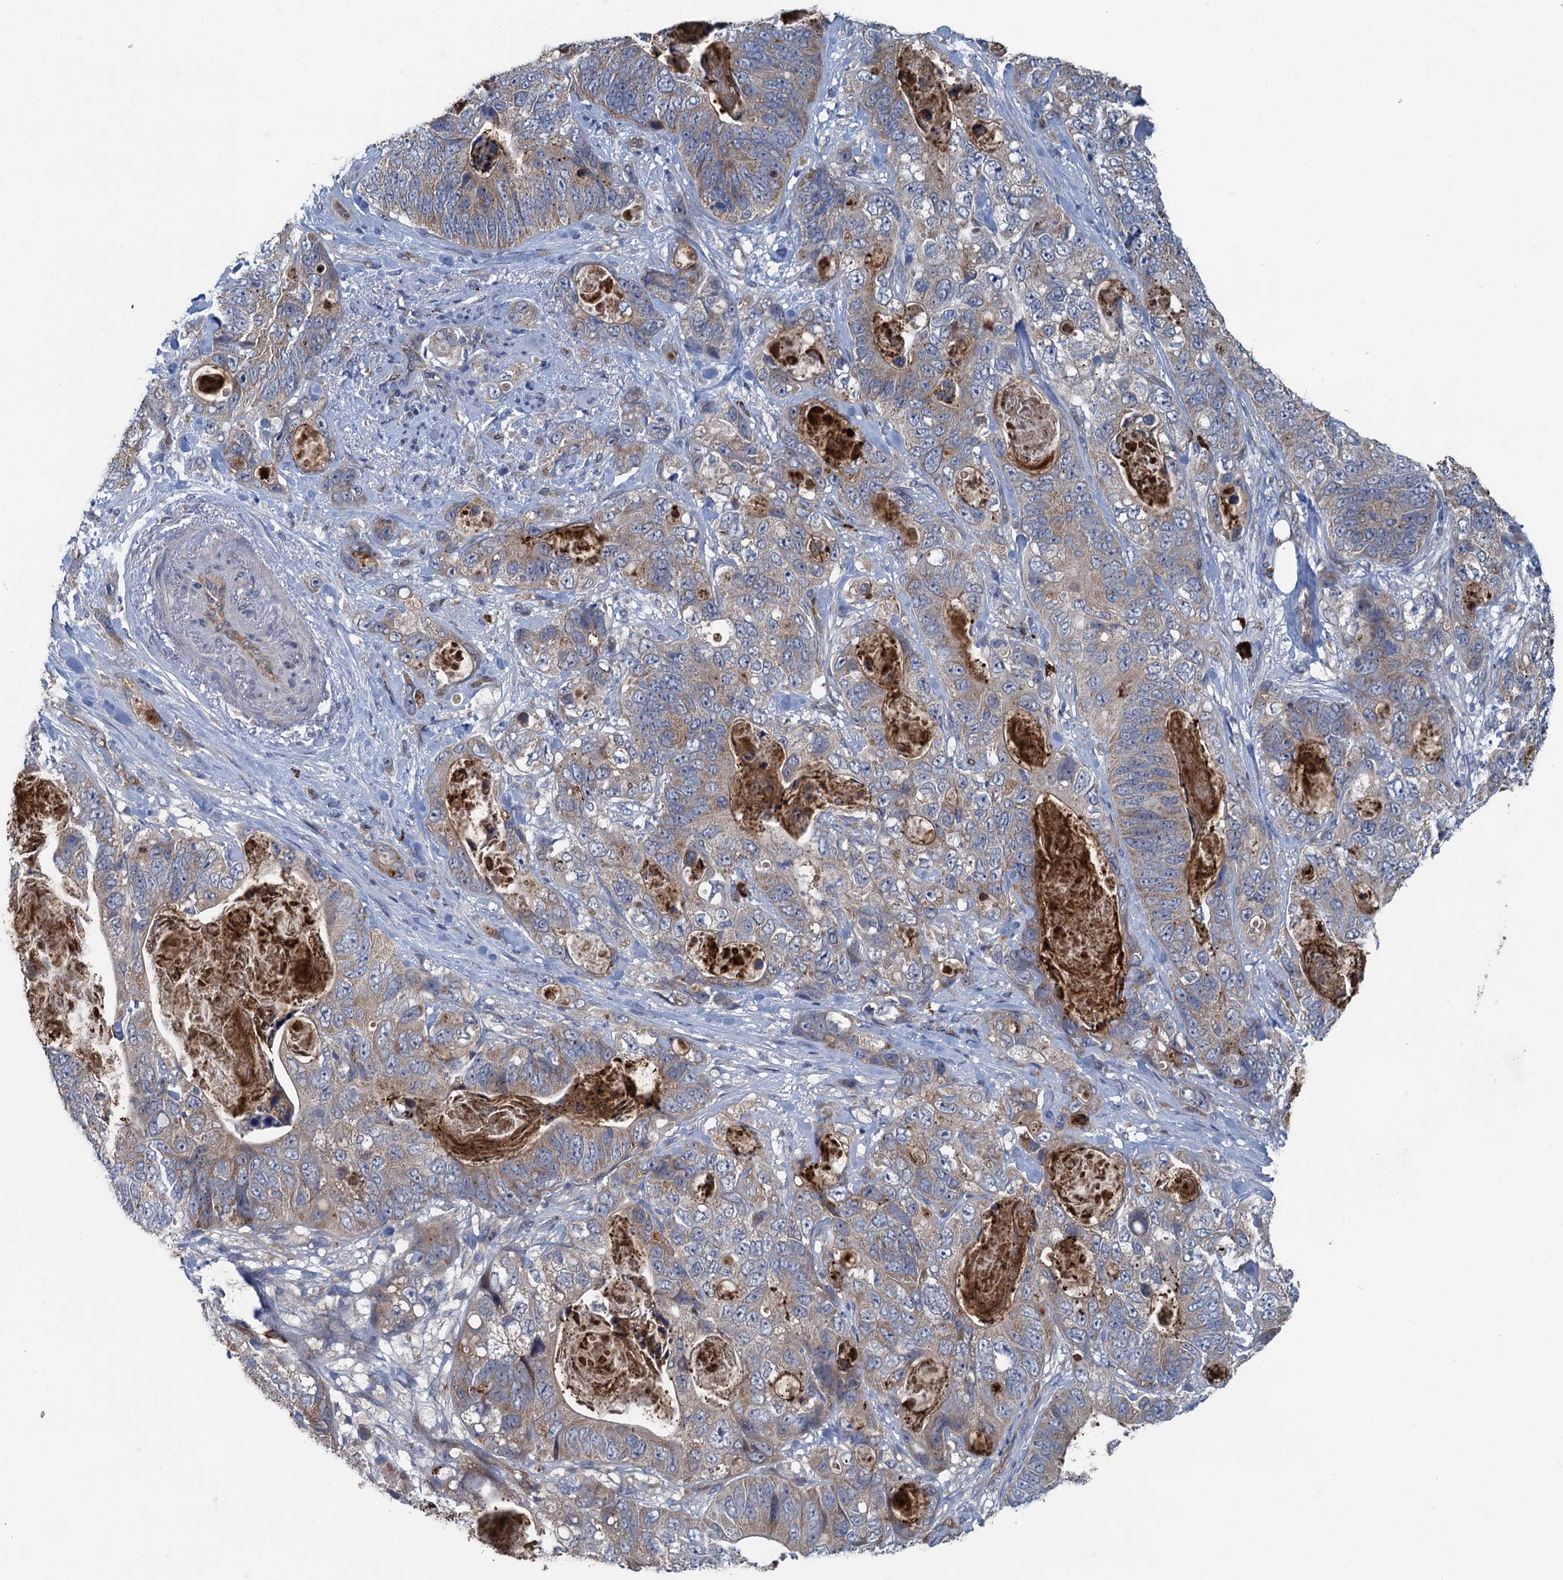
{"staining": {"intensity": "weak", "quantity": ">75%", "location": "cytoplasmic/membranous"}, "tissue": "stomach cancer", "cell_type": "Tumor cells", "image_type": "cancer", "snomed": [{"axis": "morphology", "description": "Normal tissue, NOS"}, {"axis": "morphology", "description": "Adenocarcinoma, NOS"}, {"axis": "topography", "description": "Stomach"}], "caption": "Tumor cells demonstrate low levels of weak cytoplasmic/membranous expression in about >75% of cells in human adenocarcinoma (stomach). The protein of interest is stained brown, and the nuclei are stained in blue (DAB (3,3'-diaminobenzidine) IHC with brightfield microscopy, high magnification).", "gene": "KBTBD8", "patient": {"sex": "female", "age": 89}}